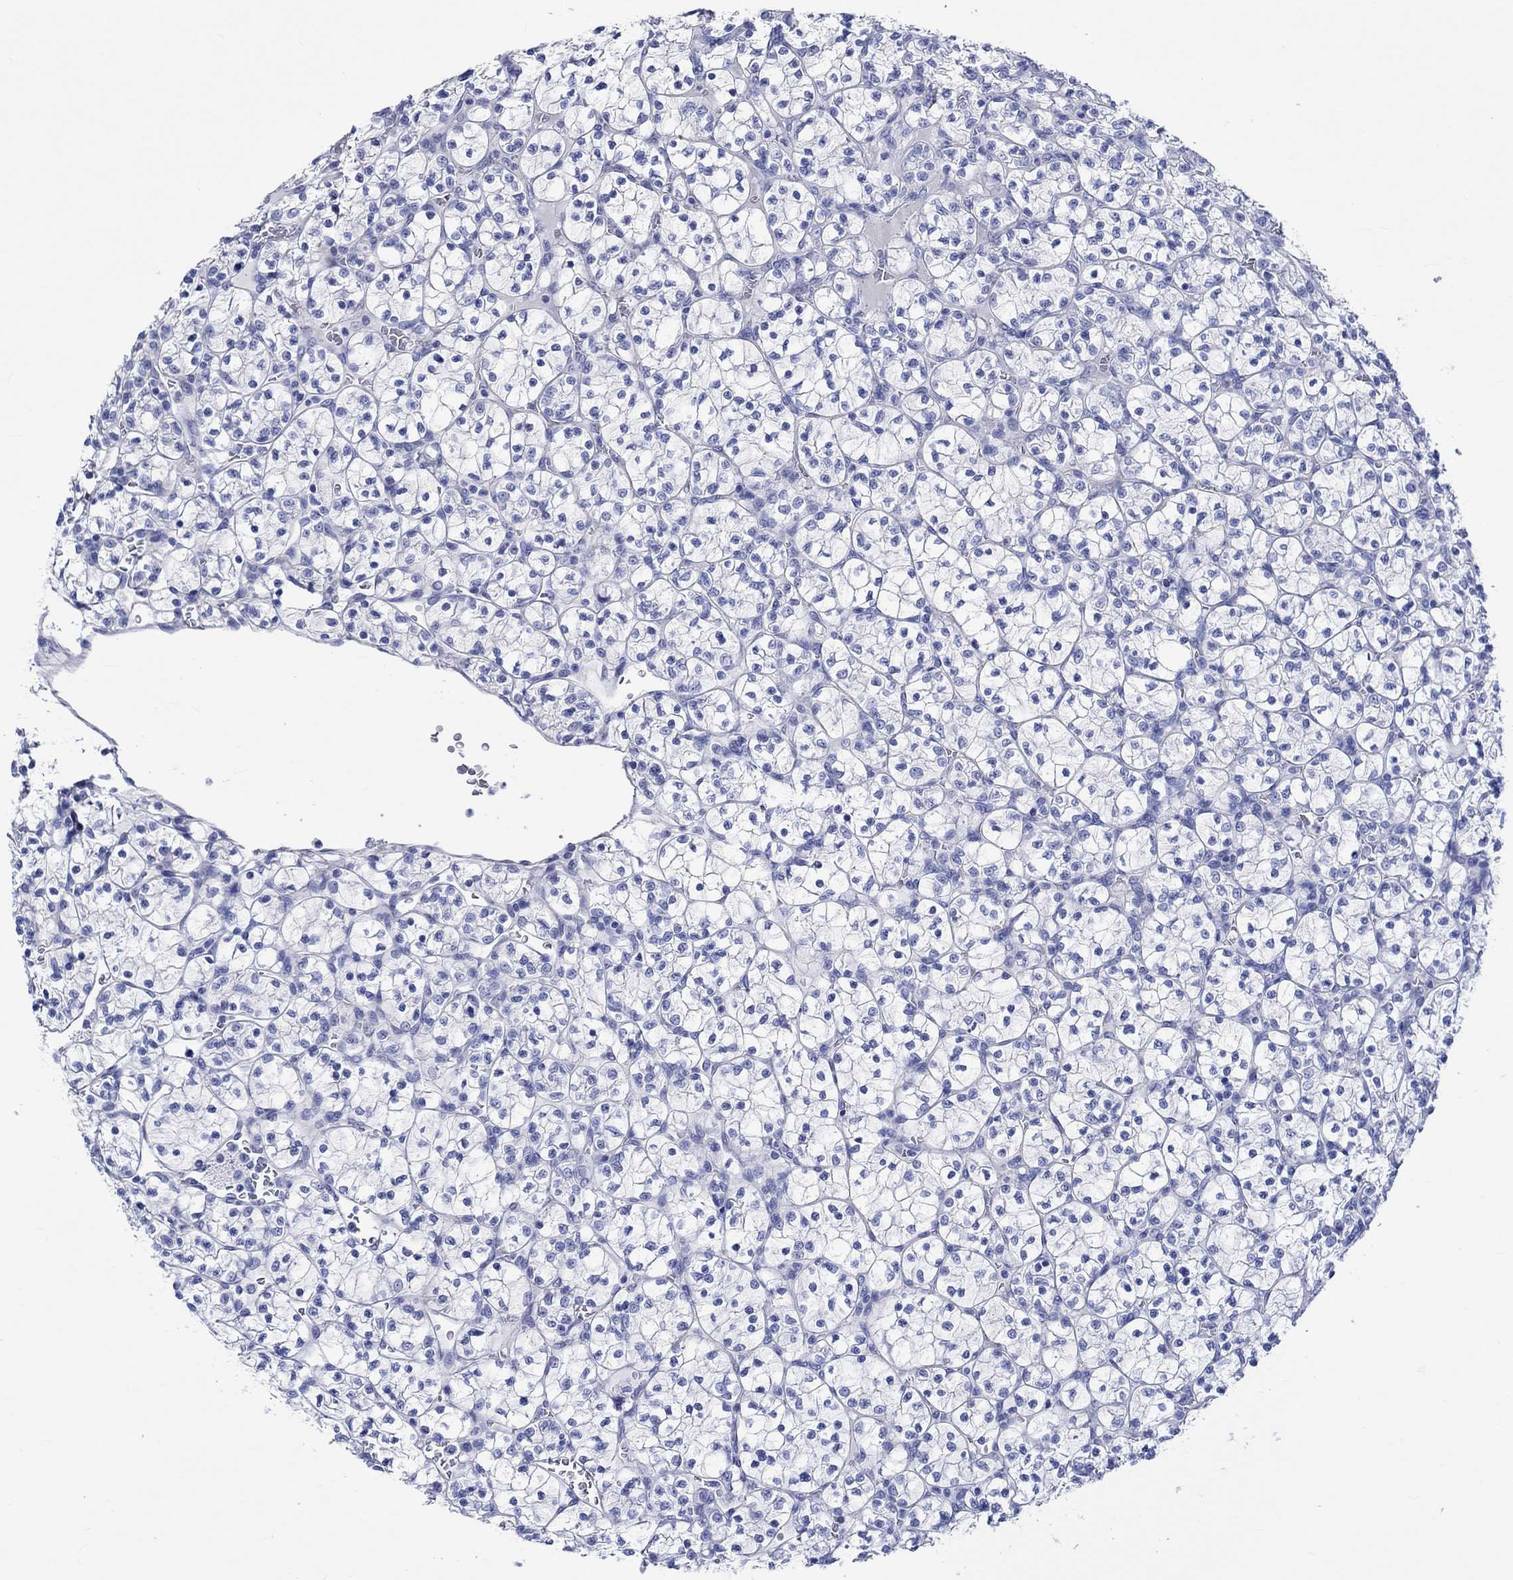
{"staining": {"intensity": "negative", "quantity": "none", "location": "none"}, "tissue": "renal cancer", "cell_type": "Tumor cells", "image_type": "cancer", "snomed": [{"axis": "morphology", "description": "Adenocarcinoma, NOS"}, {"axis": "topography", "description": "Kidney"}], "caption": "Immunohistochemistry (IHC) of renal adenocarcinoma demonstrates no staining in tumor cells.", "gene": "HARBI1", "patient": {"sex": "female", "age": 89}}